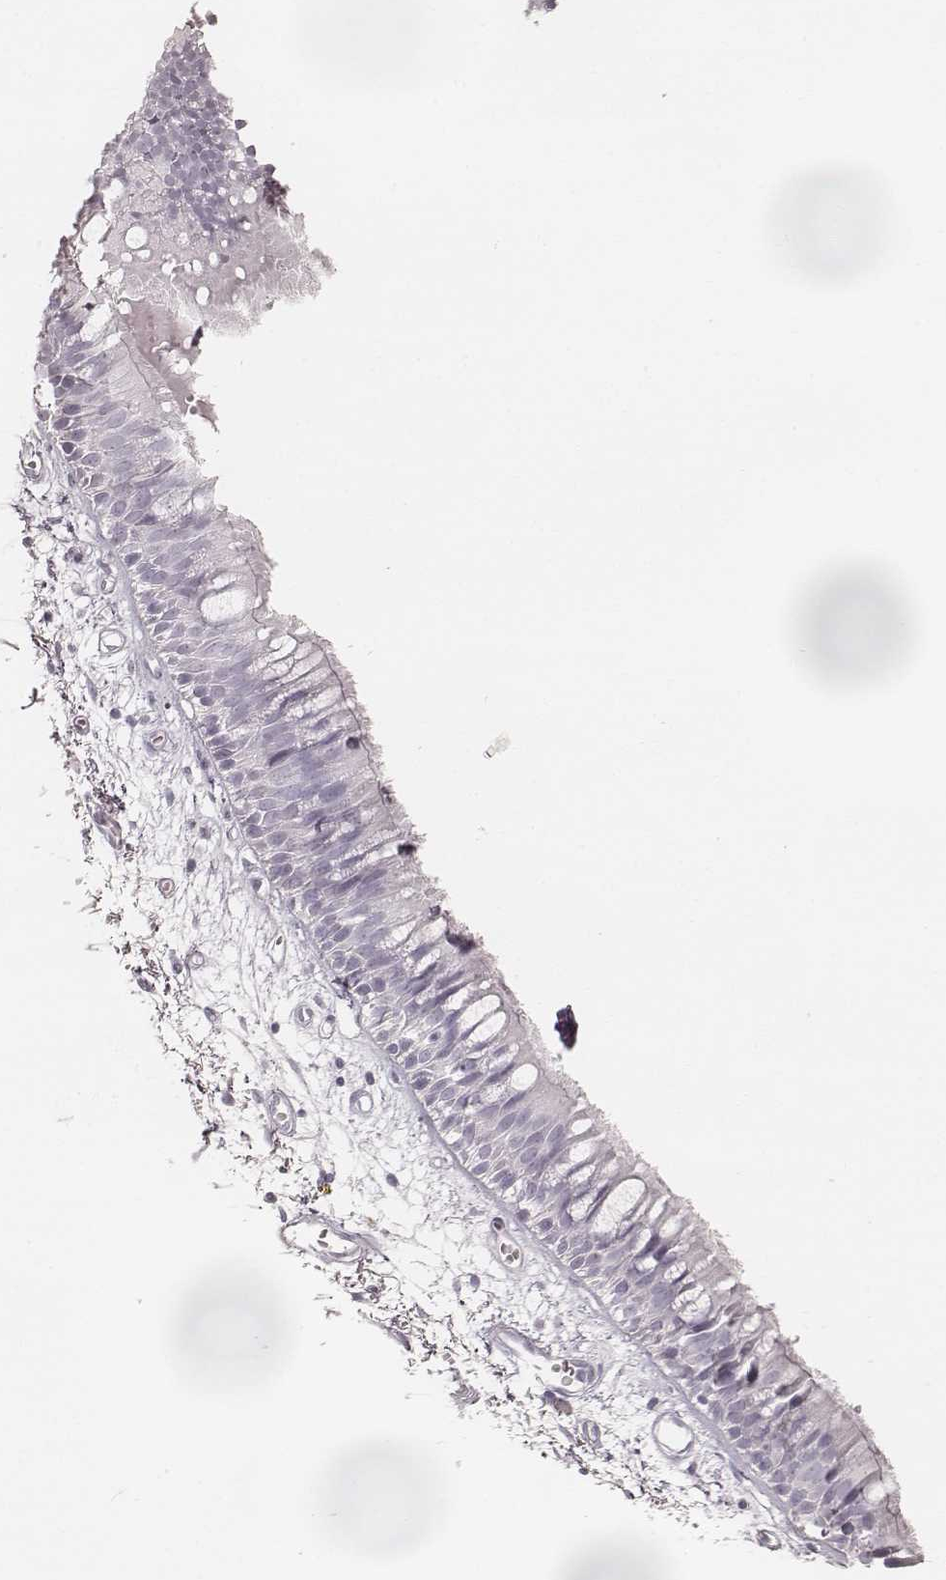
{"staining": {"intensity": "negative", "quantity": "none", "location": "none"}, "tissue": "bronchus", "cell_type": "Respiratory epithelial cells", "image_type": "normal", "snomed": [{"axis": "morphology", "description": "Normal tissue, NOS"}, {"axis": "morphology", "description": "Squamous cell carcinoma, NOS"}, {"axis": "topography", "description": "Cartilage tissue"}, {"axis": "topography", "description": "Bronchus"}, {"axis": "topography", "description": "Lung"}], "caption": "High power microscopy histopathology image of an immunohistochemistry (IHC) photomicrograph of normal bronchus, revealing no significant positivity in respiratory epithelial cells. (Stains: DAB immunohistochemistry with hematoxylin counter stain, Microscopy: brightfield microscopy at high magnification).", "gene": "KRT82", "patient": {"sex": "male", "age": 66}}